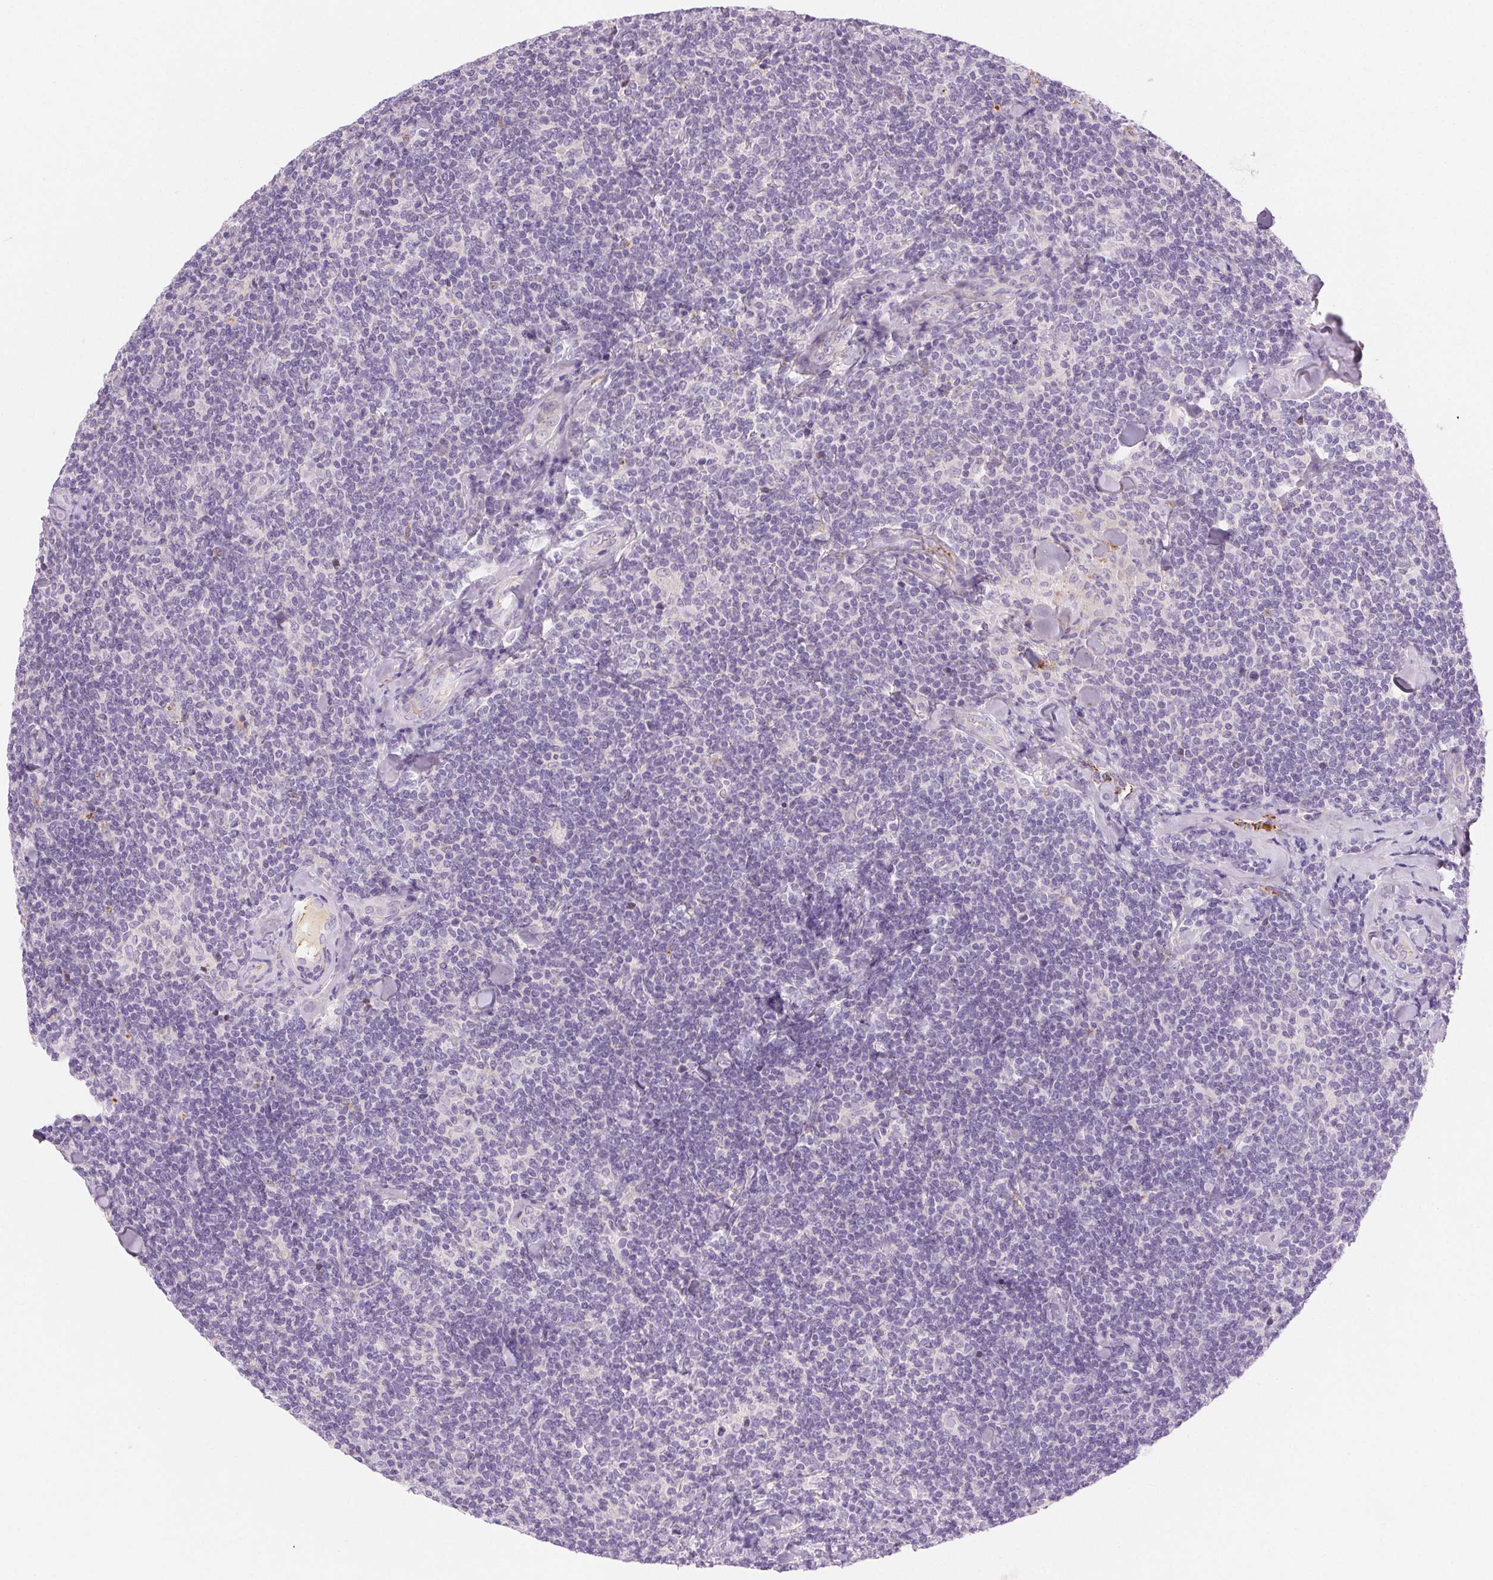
{"staining": {"intensity": "negative", "quantity": "none", "location": "none"}, "tissue": "lymphoma", "cell_type": "Tumor cells", "image_type": "cancer", "snomed": [{"axis": "morphology", "description": "Malignant lymphoma, non-Hodgkin's type, Low grade"}, {"axis": "topography", "description": "Lymph node"}], "caption": "Protein analysis of low-grade malignant lymphoma, non-Hodgkin's type exhibits no significant positivity in tumor cells.", "gene": "FGA", "patient": {"sex": "female", "age": 56}}